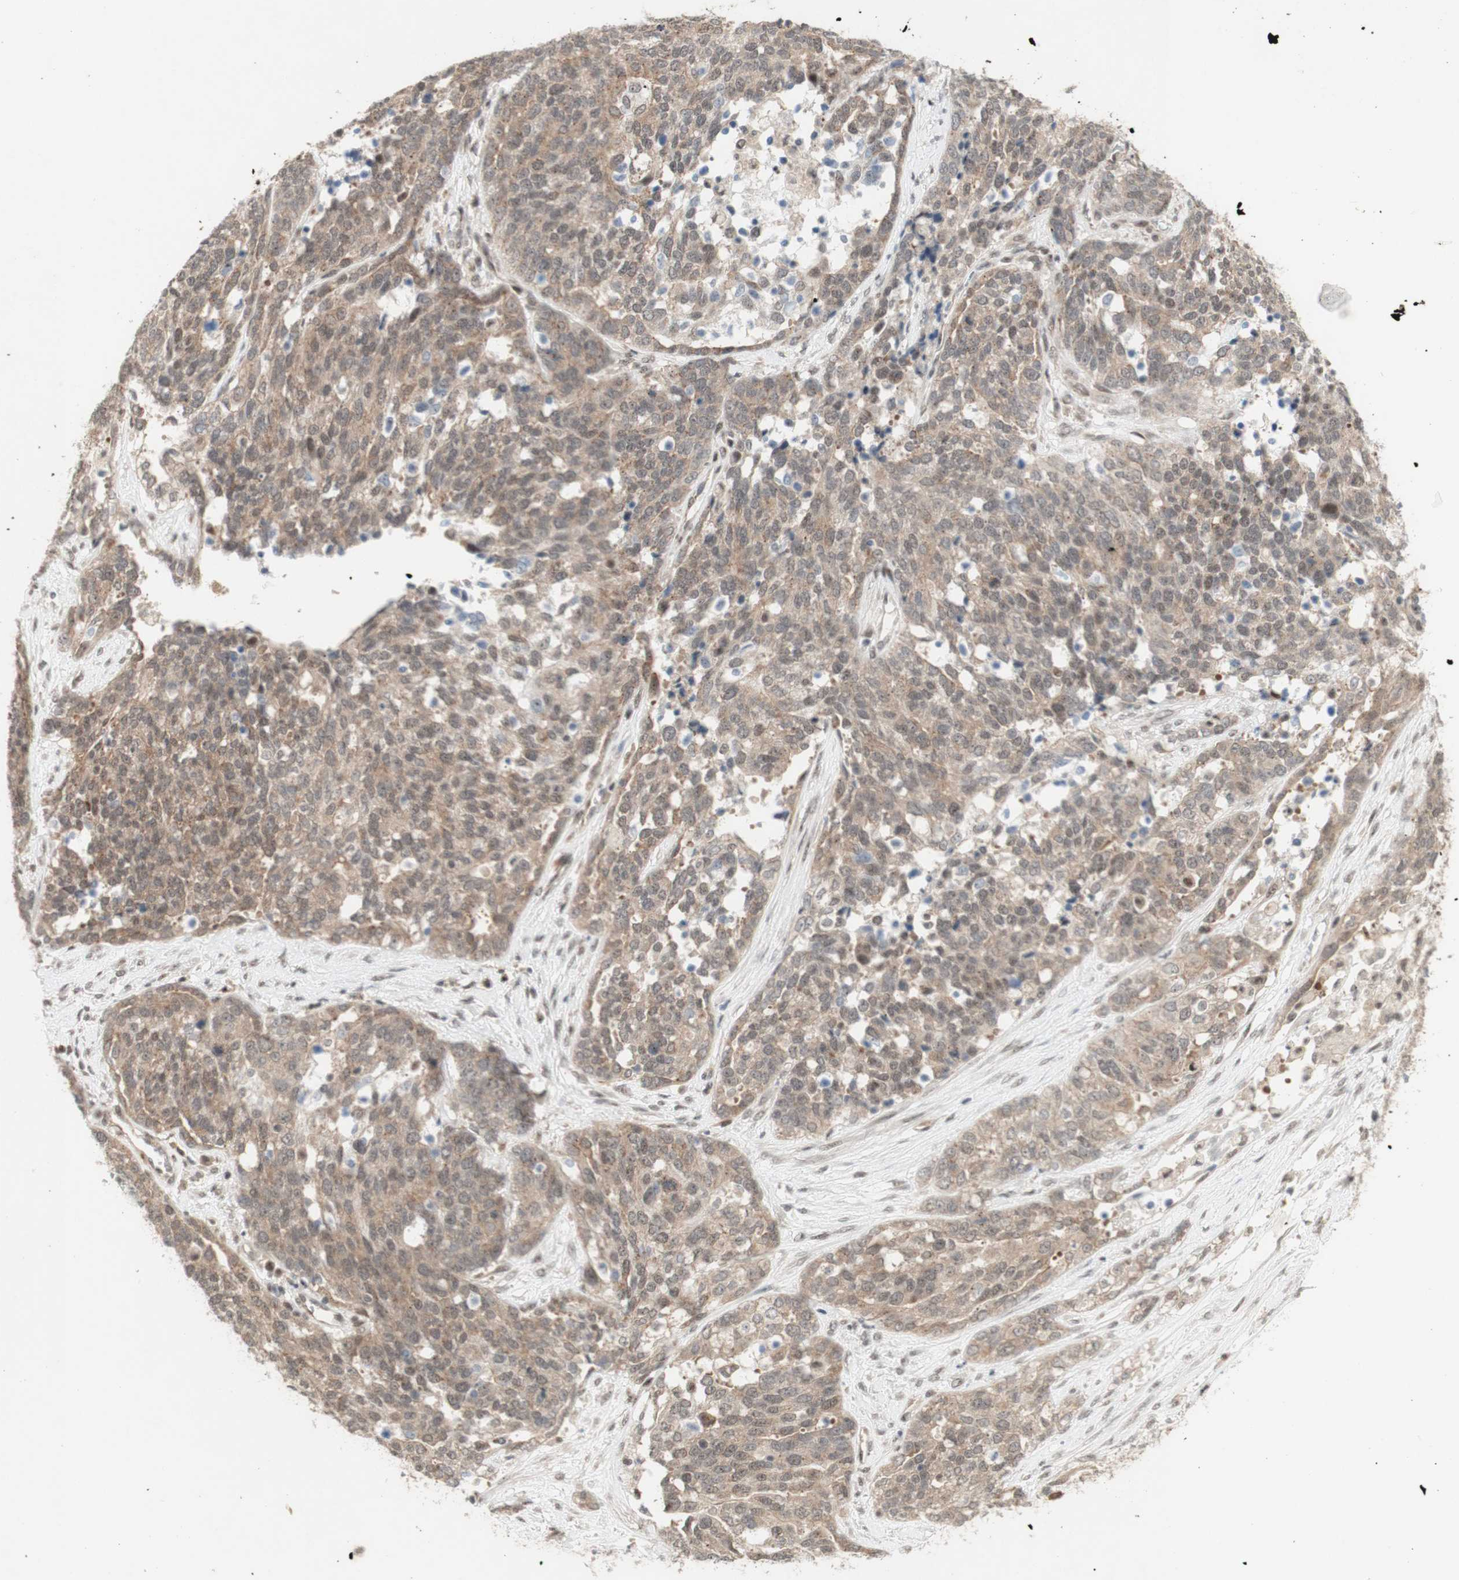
{"staining": {"intensity": "moderate", "quantity": ">75%", "location": "cytoplasmic/membranous"}, "tissue": "ovarian cancer", "cell_type": "Tumor cells", "image_type": "cancer", "snomed": [{"axis": "morphology", "description": "Cystadenocarcinoma, serous, NOS"}, {"axis": "topography", "description": "Ovary"}], "caption": "Immunohistochemistry staining of ovarian cancer, which exhibits medium levels of moderate cytoplasmic/membranous expression in approximately >75% of tumor cells indicating moderate cytoplasmic/membranous protein positivity. The staining was performed using DAB (brown) for protein detection and nuclei were counterstained in hematoxylin (blue).", "gene": "CYLD", "patient": {"sex": "female", "age": 44}}